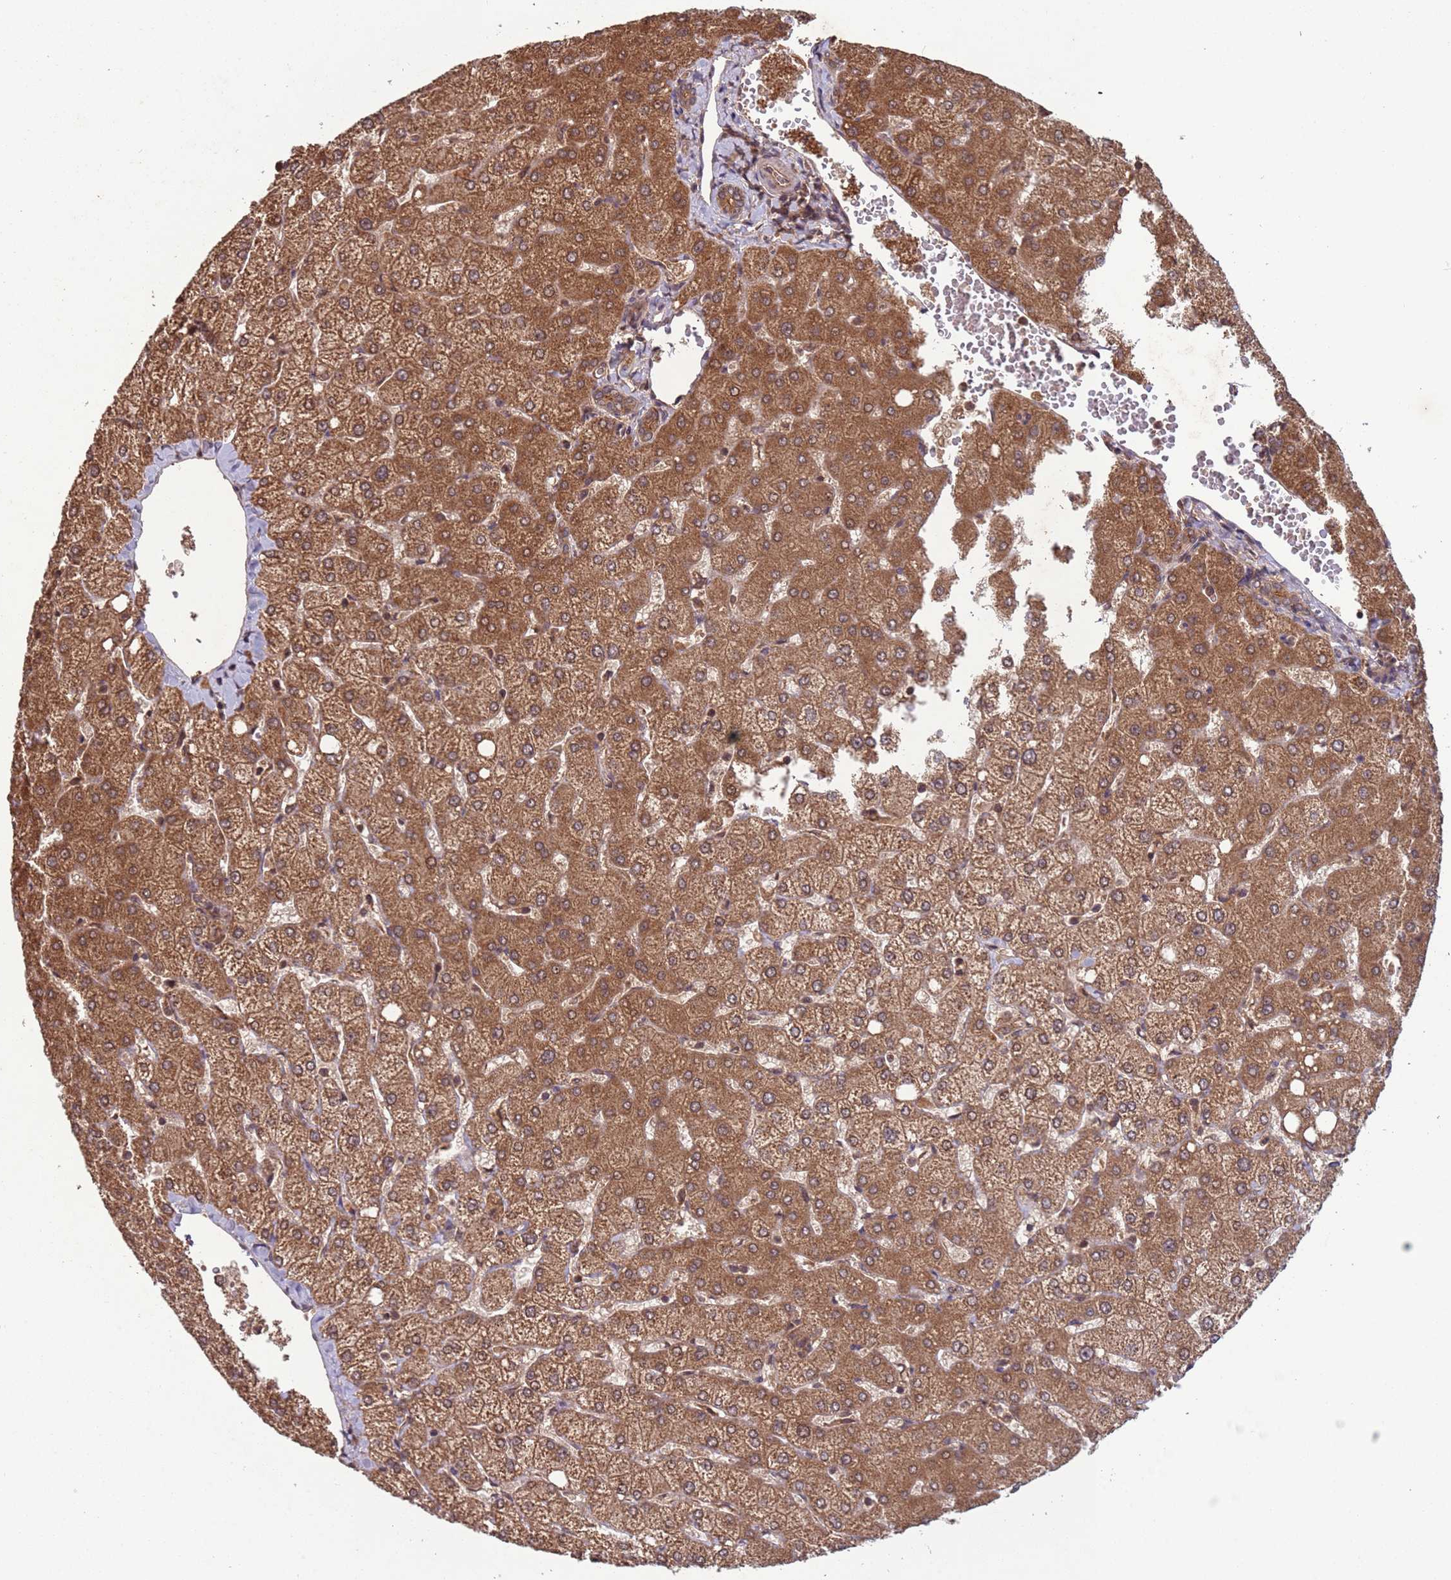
{"staining": {"intensity": "moderate", "quantity": ">75%", "location": "cytoplasmic/membranous"}, "tissue": "liver", "cell_type": "Cholangiocytes", "image_type": "normal", "snomed": [{"axis": "morphology", "description": "Normal tissue, NOS"}, {"axis": "topography", "description": "Liver"}], "caption": "A medium amount of moderate cytoplasmic/membranous positivity is seen in about >75% of cholangiocytes in benign liver. (IHC, brightfield microscopy, high magnification).", "gene": "ERI1", "patient": {"sex": "female", "age": 54}}